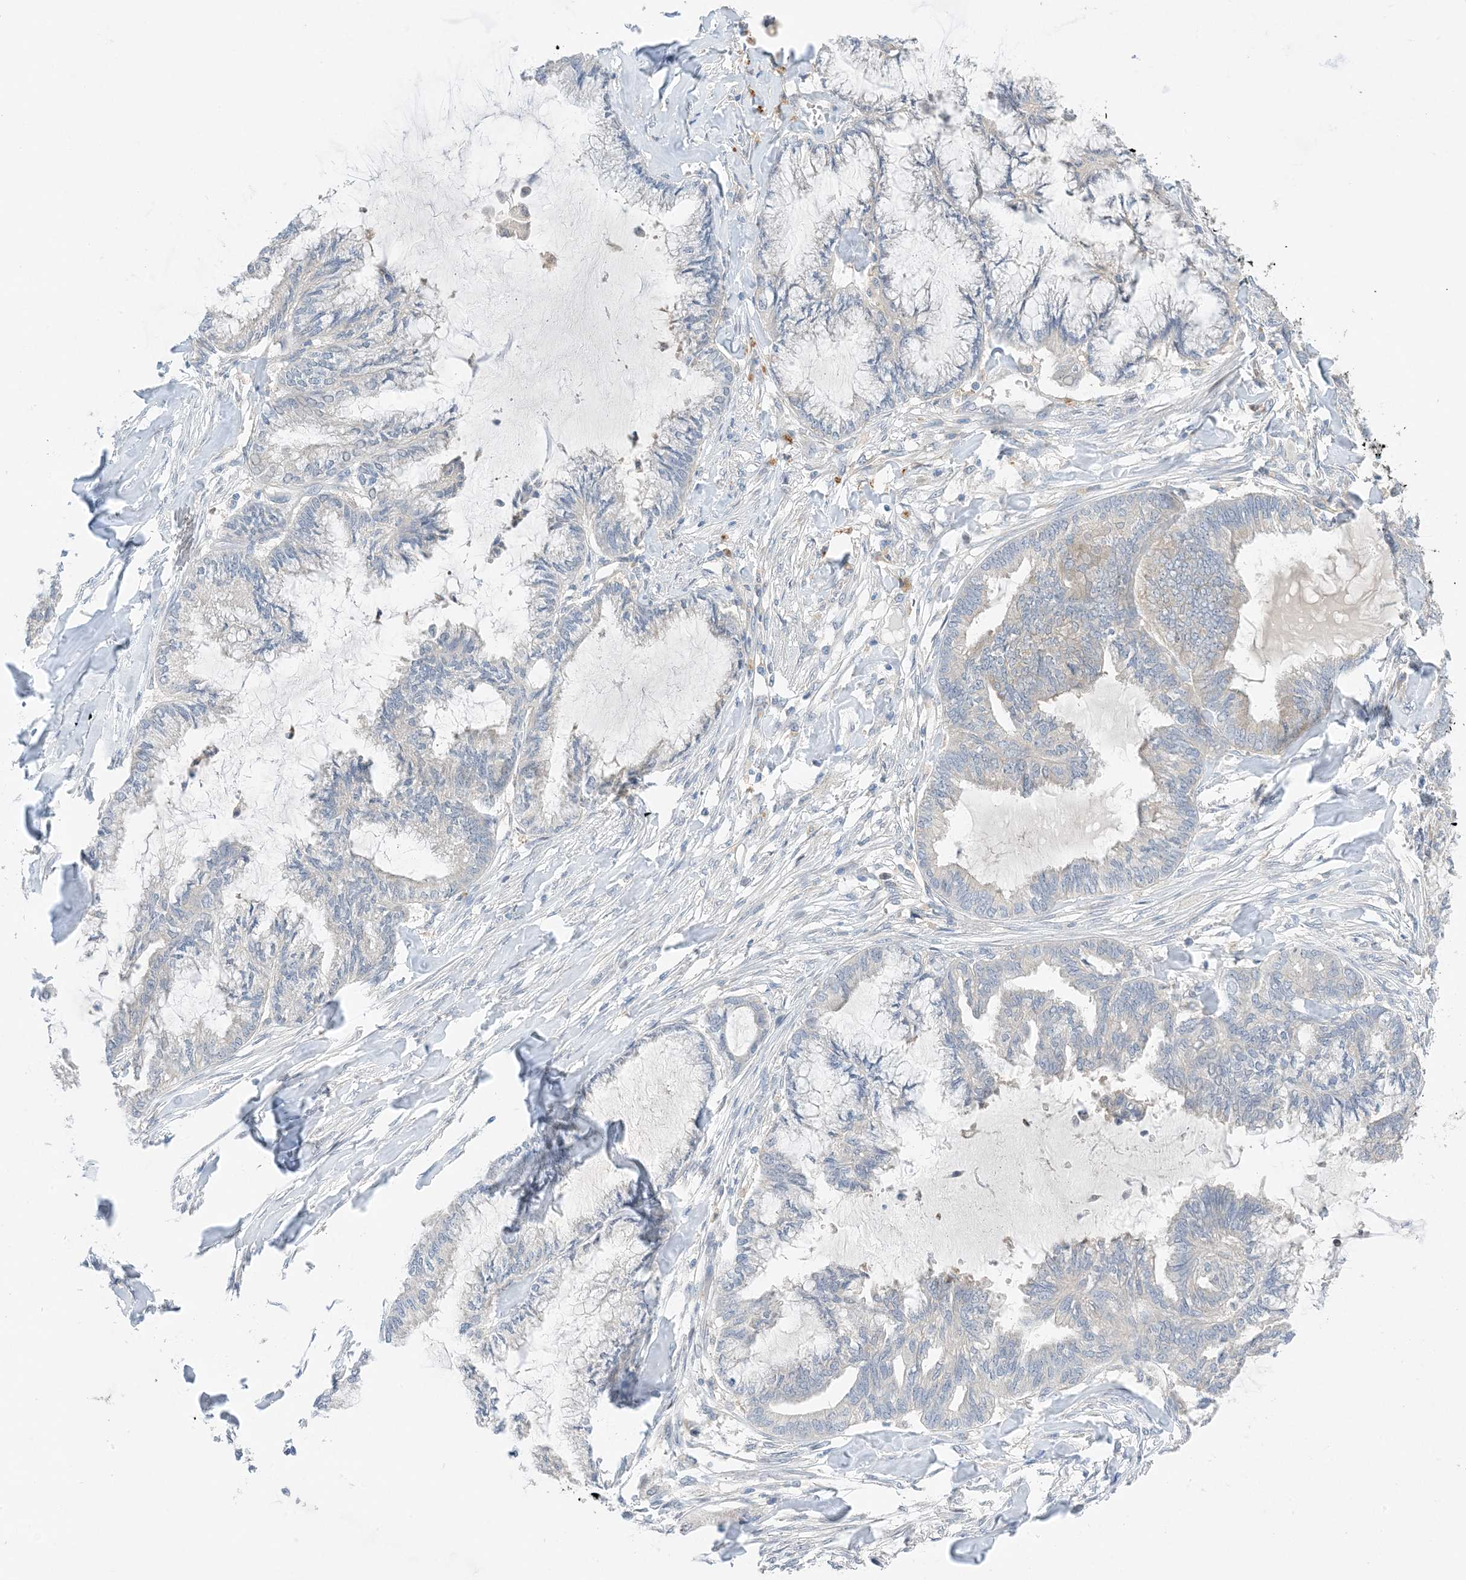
{"staining": {"intensity": "negative", "quantity": "none", "location": "none"}, "tissue": "endometrial cancer", "cell_type": "Tumor cells", "image_type": "cancer", "snomed": [{"axis": "morphology", "description": "Adenocarcinoma, NOS"}, {"axis": "topography", "description": "Endometrium"}], "caption": "A high-resolution micrograph shows immunohistochemistry (IHC) staining of adenocarcinoma (endometrial), which exhibits no significant staining in tumor cells.", "gene": "KIFBP", "patient": {"sex": "female", "age": 86}}